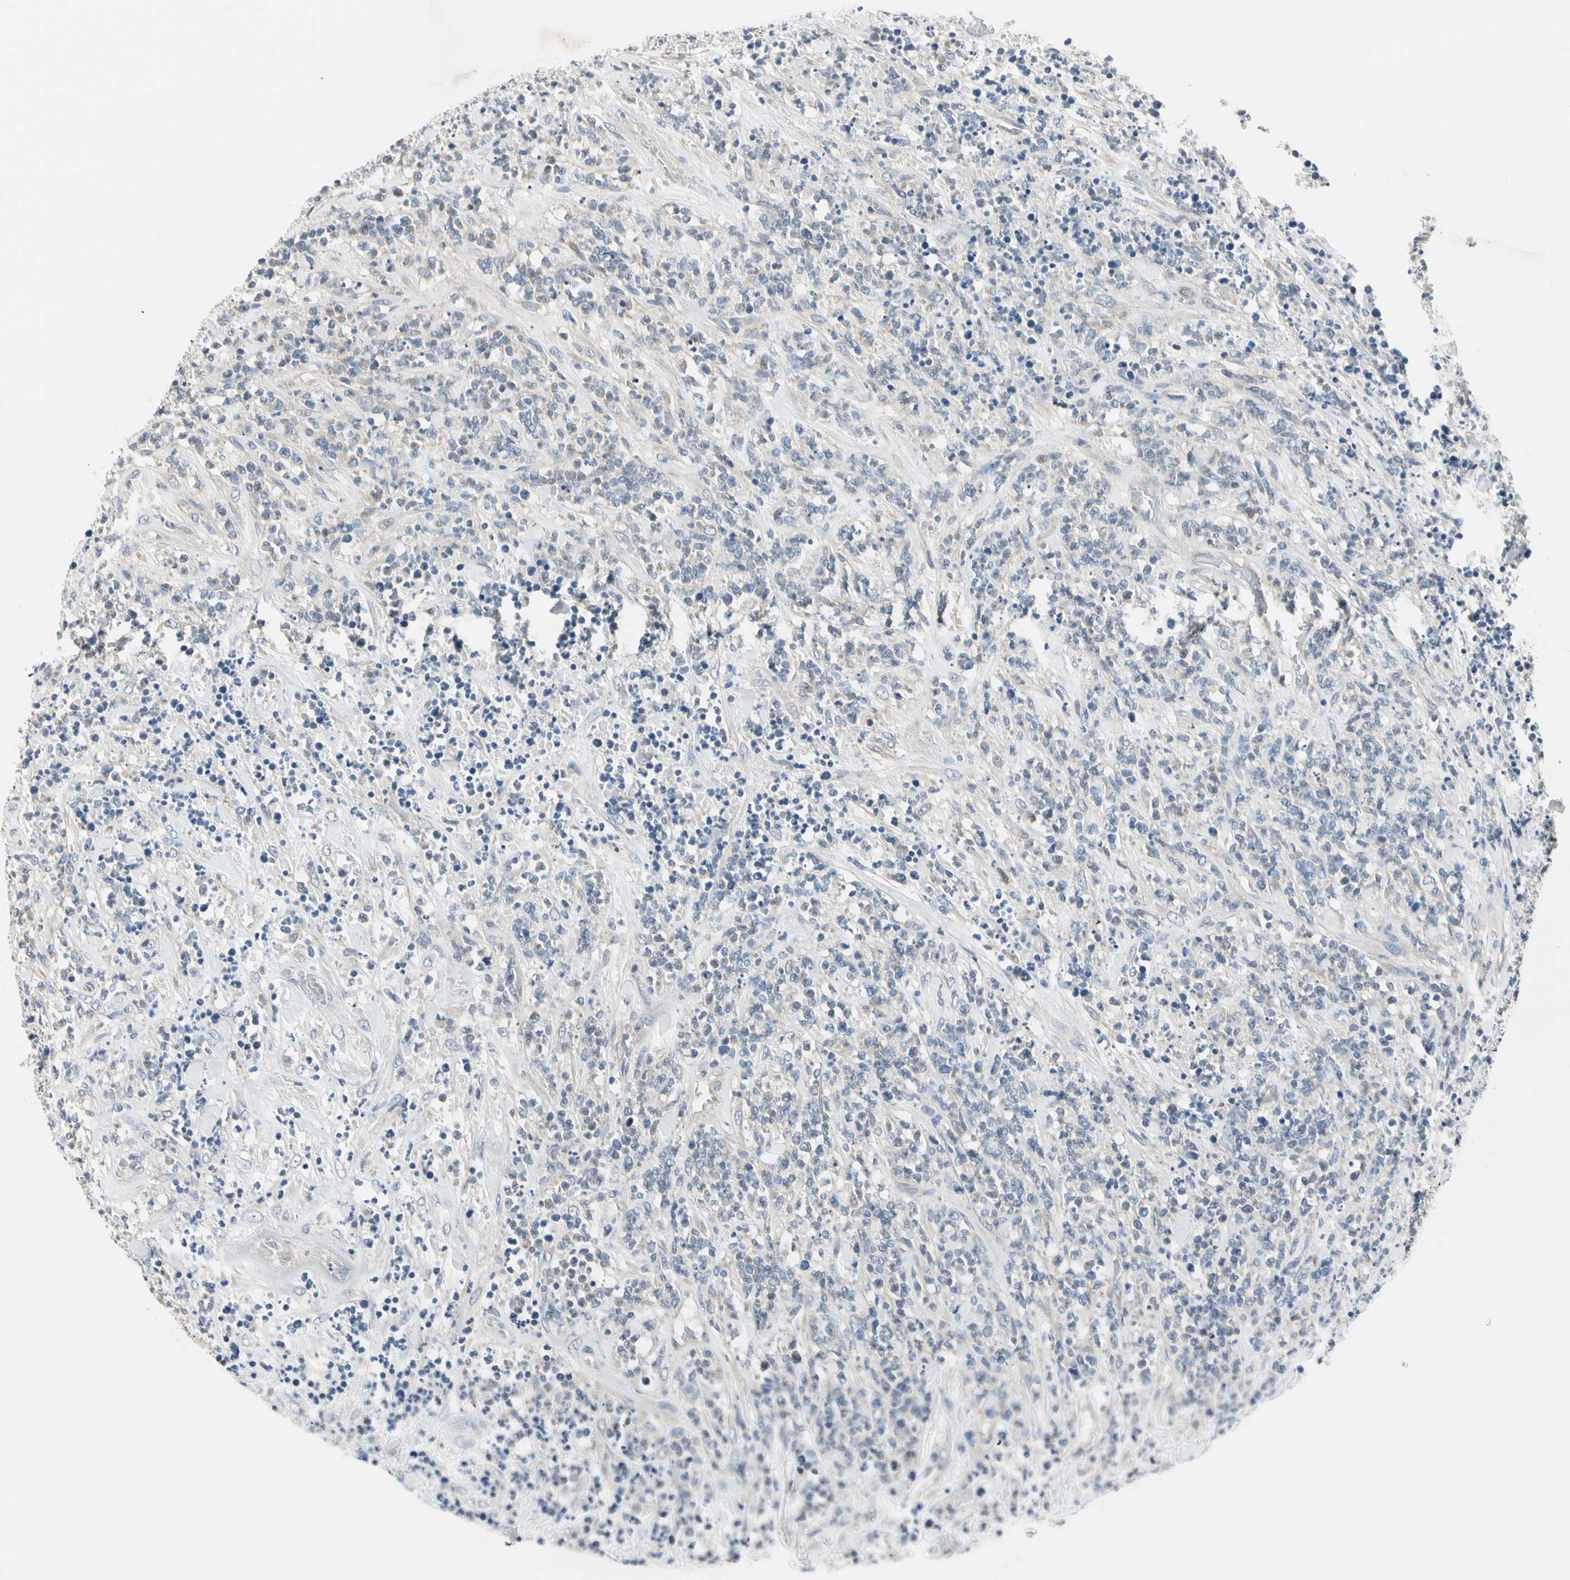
{"staining": {"intensity": "weak", "quantity": "<25%", "location": "cytoplasmic/membranous"}, "tissue": "lymphoma", "cell_type": "Tumor cells", "image_type": "cancer", "snomed": [{"axis": "morphology", "description": "Malignant lymphoma, non-Hodgkin's type, High grade"}, {"axis": "topography", "description": "Soft tissue"}], "caption": "An IHC micrograph of lymphoma is shown. There is no staining in tumor cells of lymphoma. (Brightfield microscopy of DAB IHC at high magnification).", "gene": "GPR153", "patient": {"sex": "male", "age": 18}}